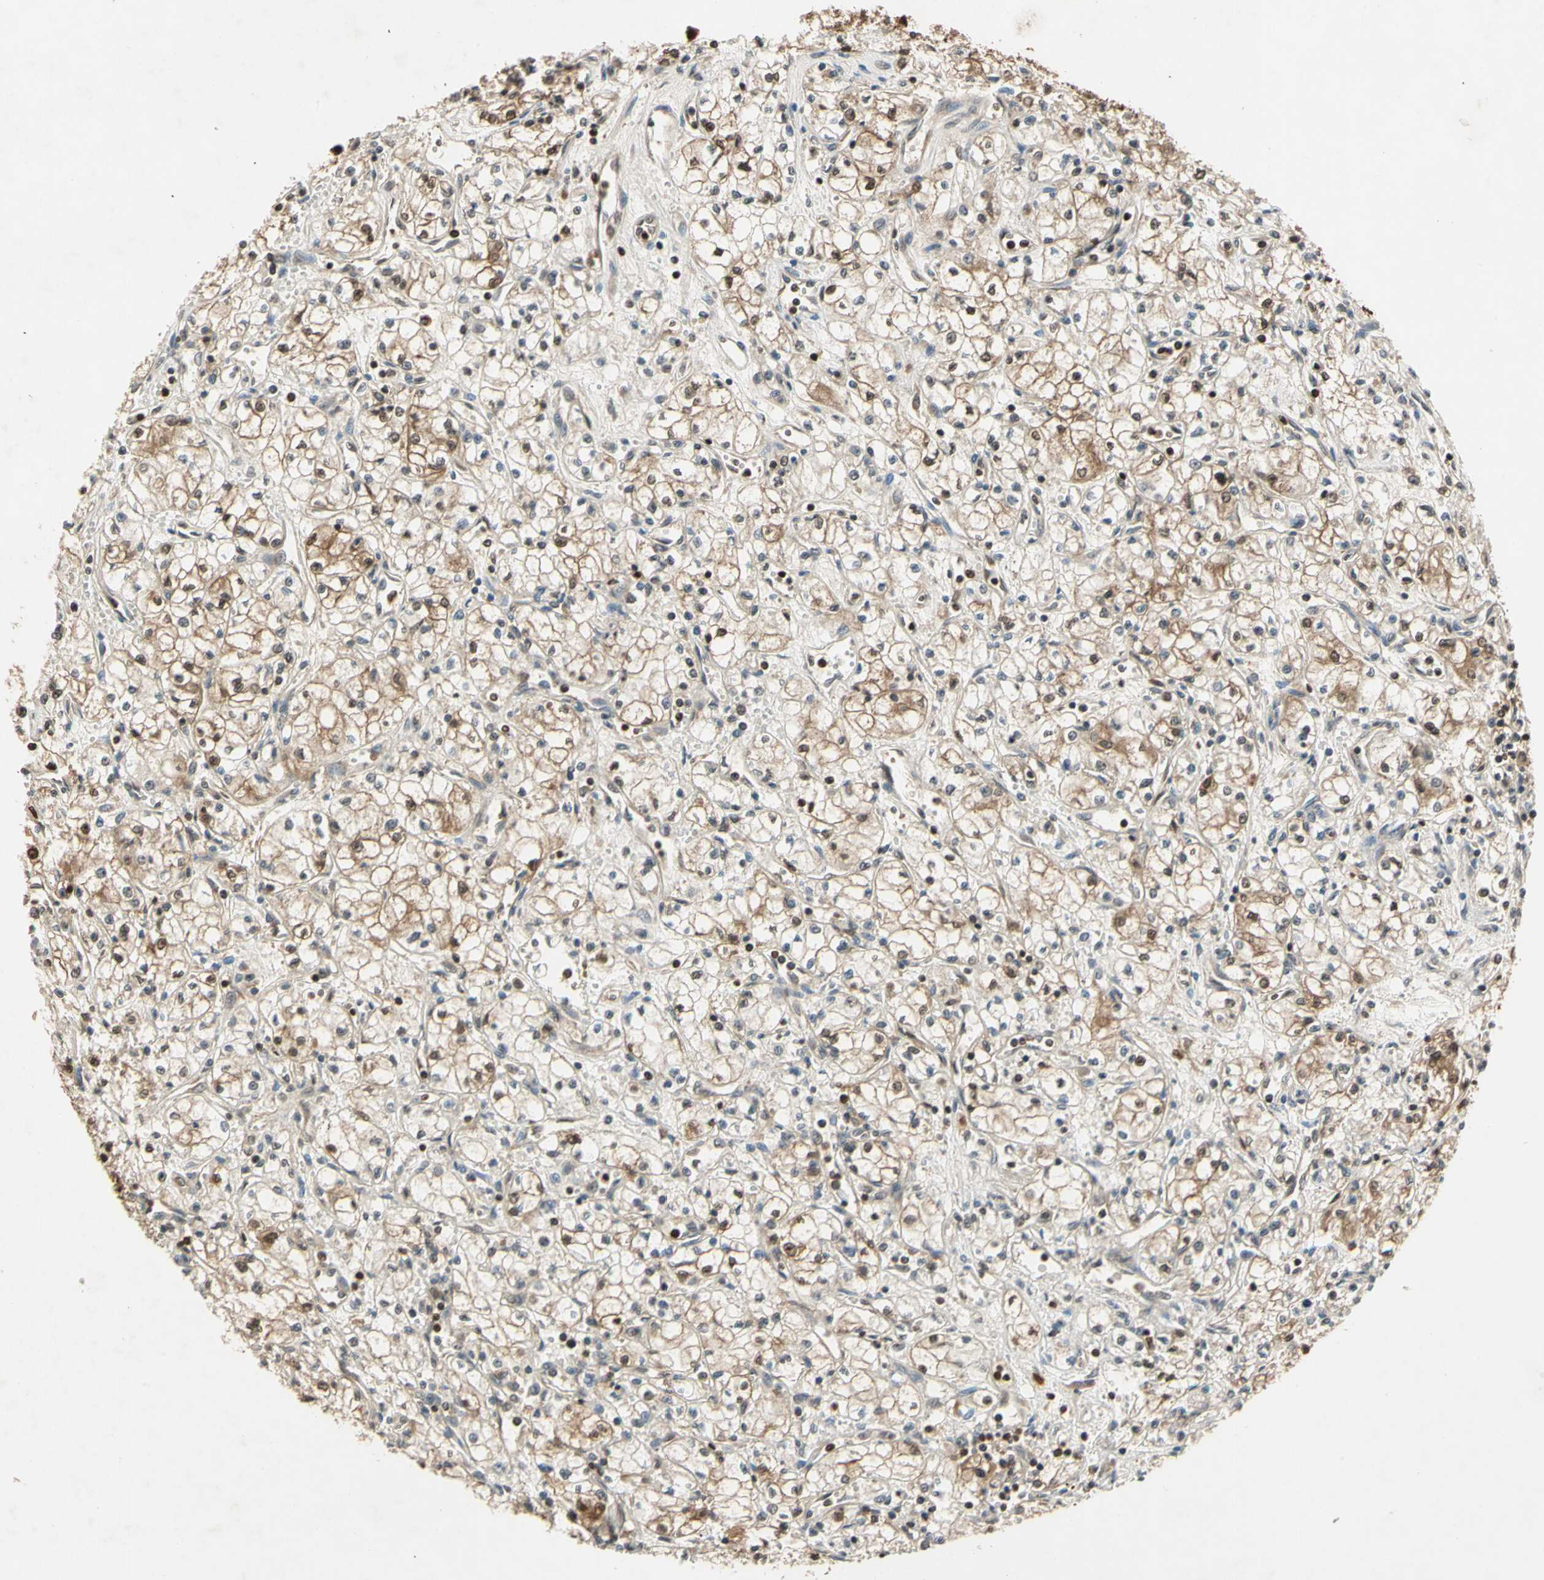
{"staining": {"intensity": "moderate", "quantity": ">75%", "location": "cytoplasmic/membranous,nuclear"}, "tissue": "renal cancer", "cell_type": "Tumor cells", "image_type": "cancer", "snomed": [{"axis": "morphology", "description": "Normal tissue, NOS"}, {"axis": "morphology", "description": "Adenocarcinoma, NOS"}, {"axis": "topography", "description": "Kidney"}], "caption": "A micrograph of renal cancer (adenocarcinoma) stained for a protein demonstrates moderate cytoplasmic/membranous and nuclear brown staining in tumor cells.", "gene": "GSR", "patient": {"sex": "male", "age": 59}}